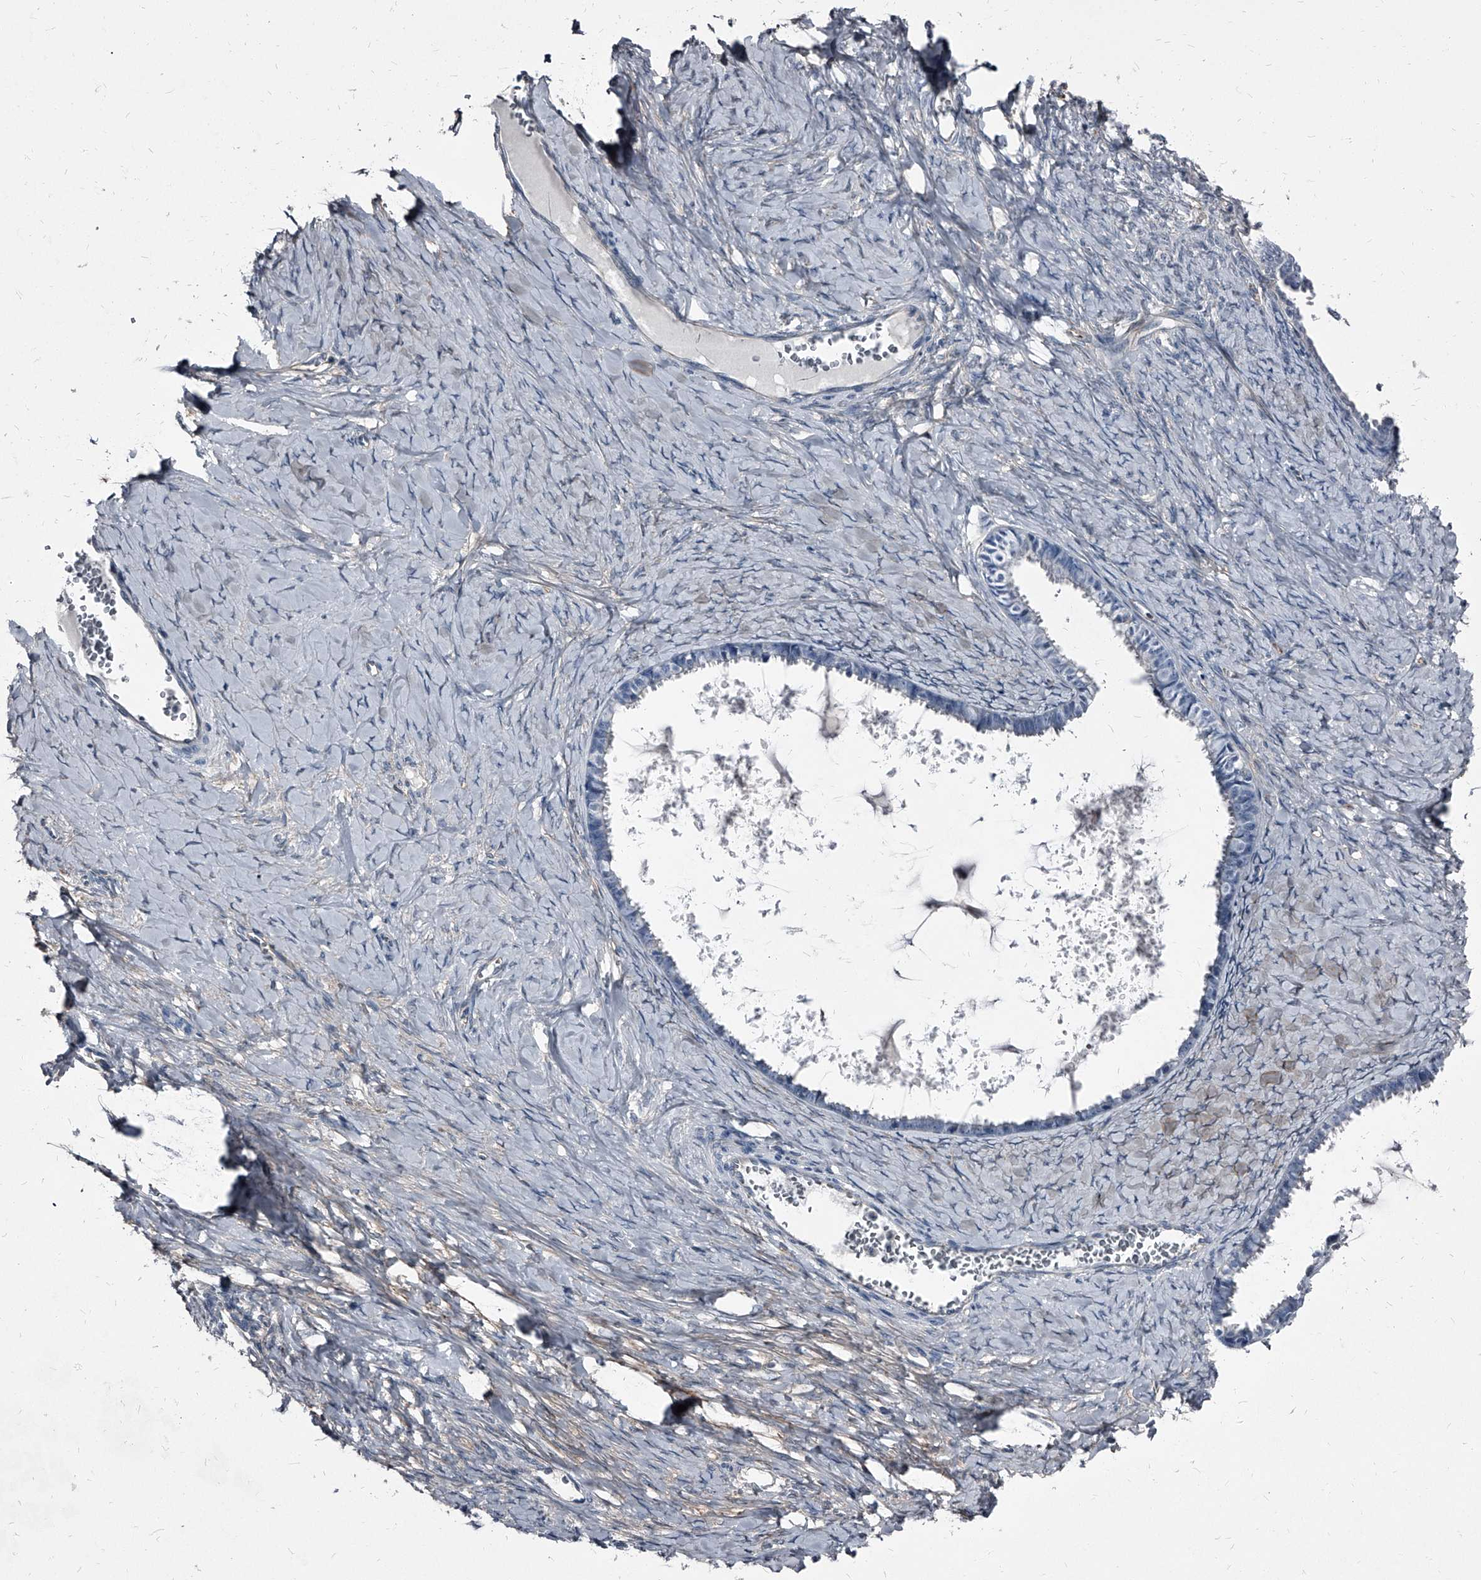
{"staining": {"intensity": "negative", "quantity": "none", "location": "none"}, "tissue": "ovarian cancer", "cell_type": "Tumor cells", "image_type": "cancer", "snomed": [{"axis": "morphology", "description": "Cystadenocarcinoma, serous, NOS"}, {"axis": "topography", "description": "Ovary"}], "caption": "This is a histopathology image of immunohistochemistry staining of ovarian cancer (serous cystadenocarcinoma), which shows no positivity in tumor cells.", "gene": "PGLYRP3", "patient": {"sex": "female", "age": 79}}